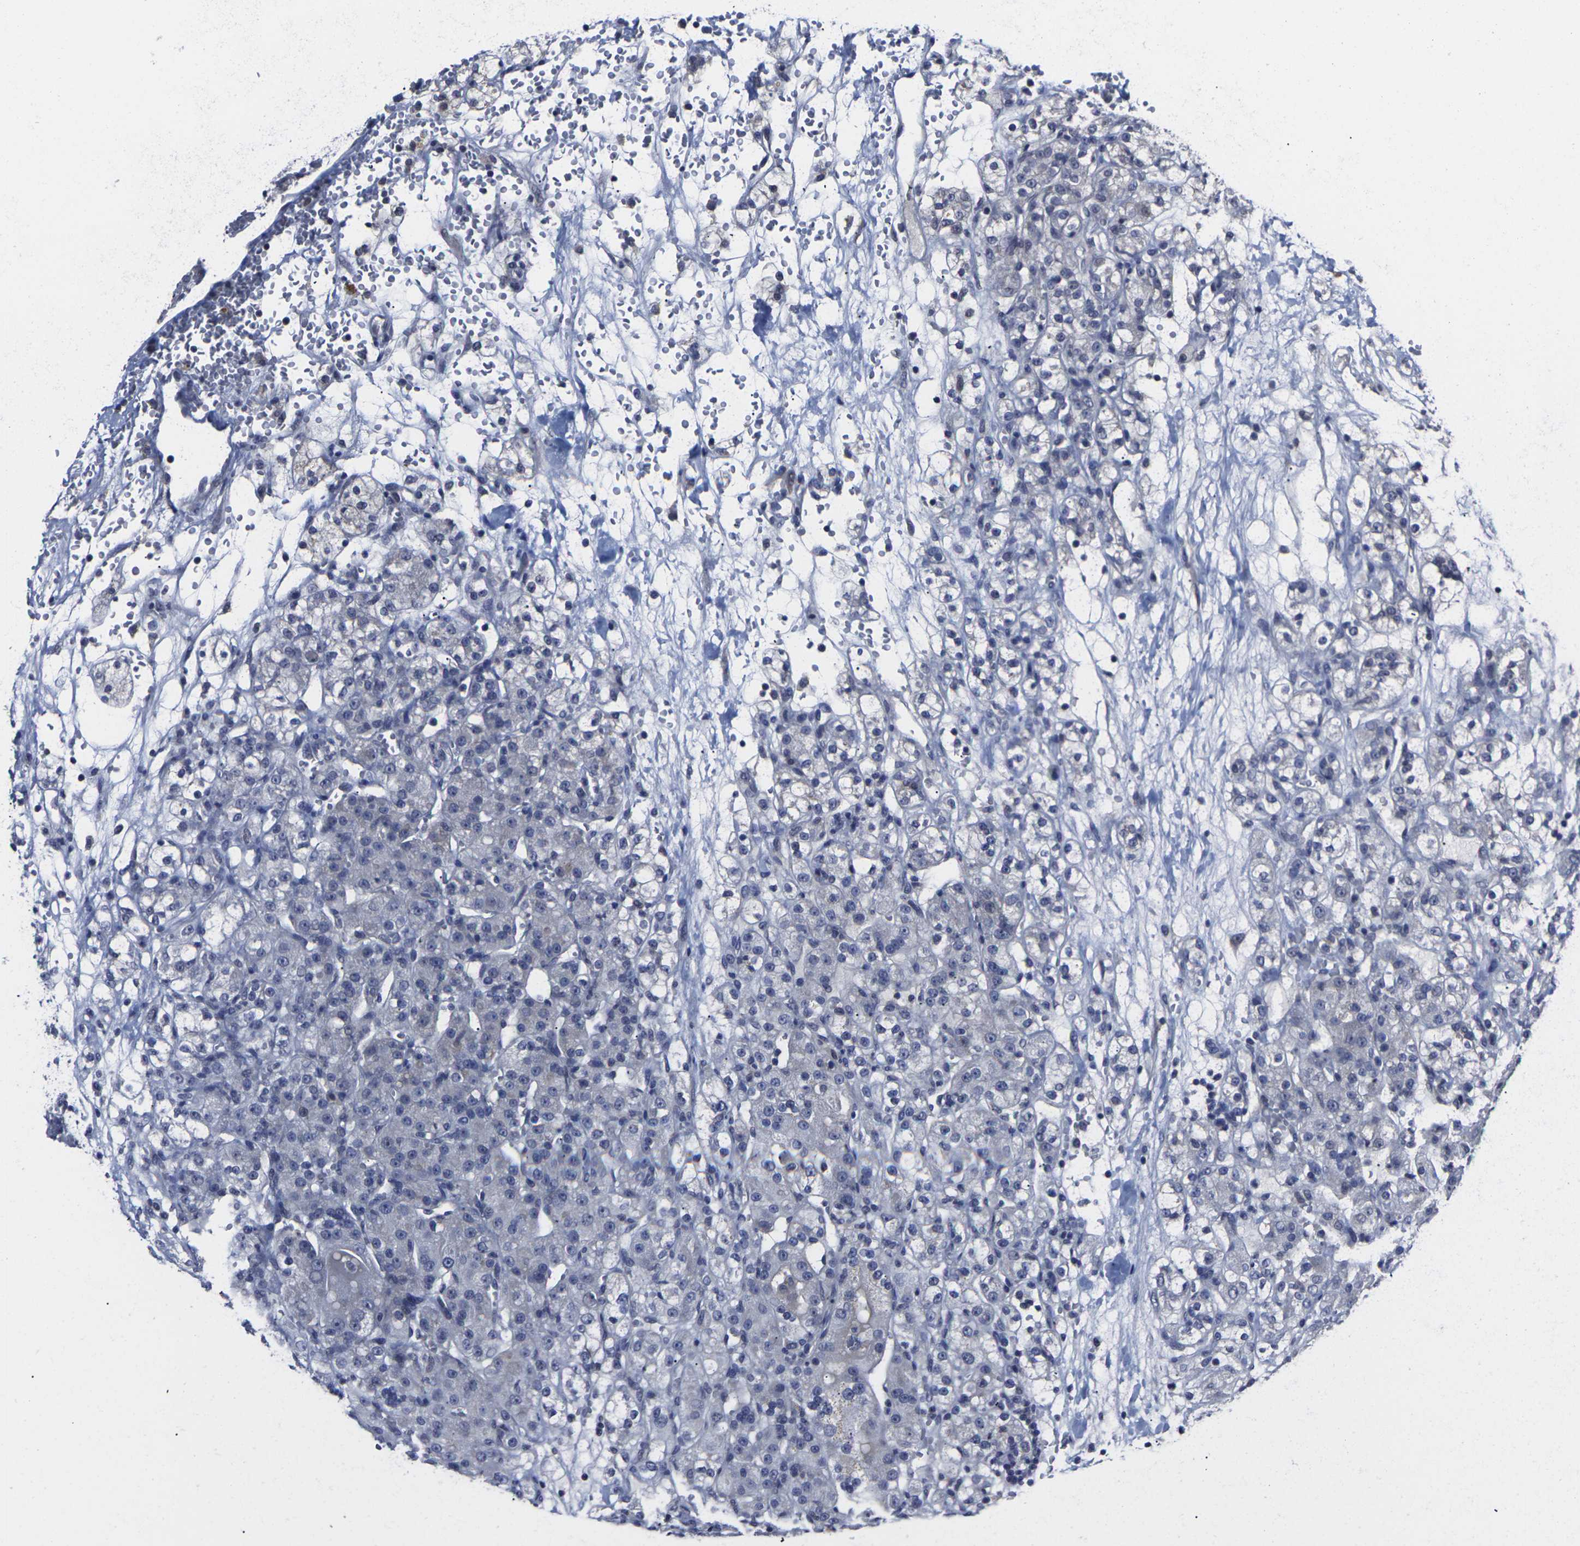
{"staining": {"intensity": "weak", "quantity": "<25%", "location": "cytoplasmic/membranous"}, "tissue": "renal cancer", "cell_type": "Tumor cells", "image_type": "cancer", "snomed": [{"axis": "morphology", "description": "Normal tissue, NOS"}, {"axis": "morphology", "description": "Adenocarcinoma, NOS"}, {"axis": "topography", "description": "Kidney"}], "caption": "Renal adenocarcinoma stained for a protein using immunohistochemistry displays no staining tumor cells.", "gene": "MSANTD4", "patient": {"sex": "male", "age": 61}}